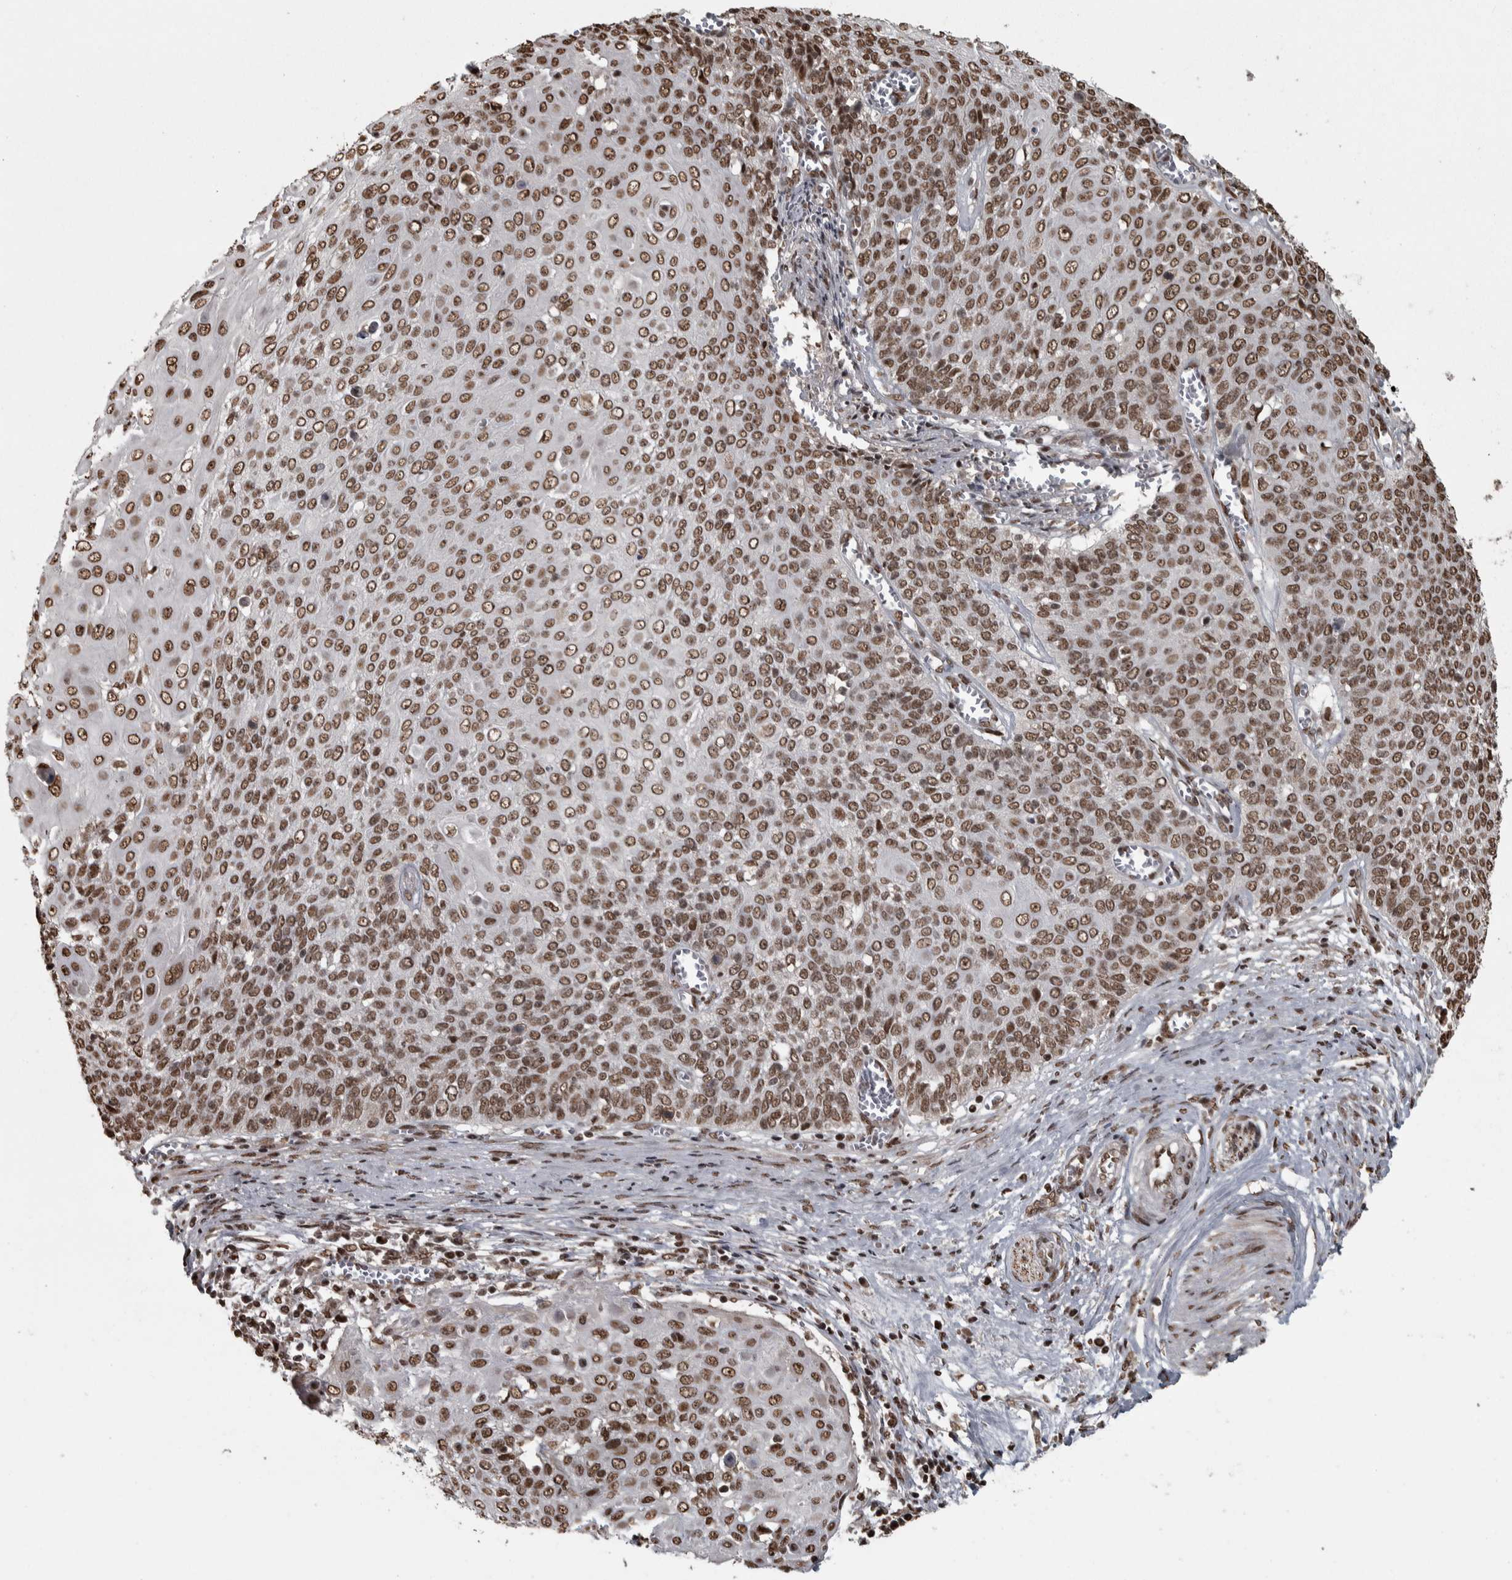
{"staining": {"intensity": "moderate", "quantity": ">75%", "location": "nuclear"}, "tissue": "cervical cancer", "cell_type": "Tumor cells", "image_type": "cancer", "snomed": [{"axis": "morphology", "description": "Squamous cell carcinoma, NOS"}, {"axis": "topography", "description": "Cervix"}], "caption": "Cervical squamous cell carcinoma stained with a brown dye shows moderate nuclear positive expression in about >75% of tumor cells.", "gene": "ZFHX4", "patient": {"sex": "female", "age": 39}}